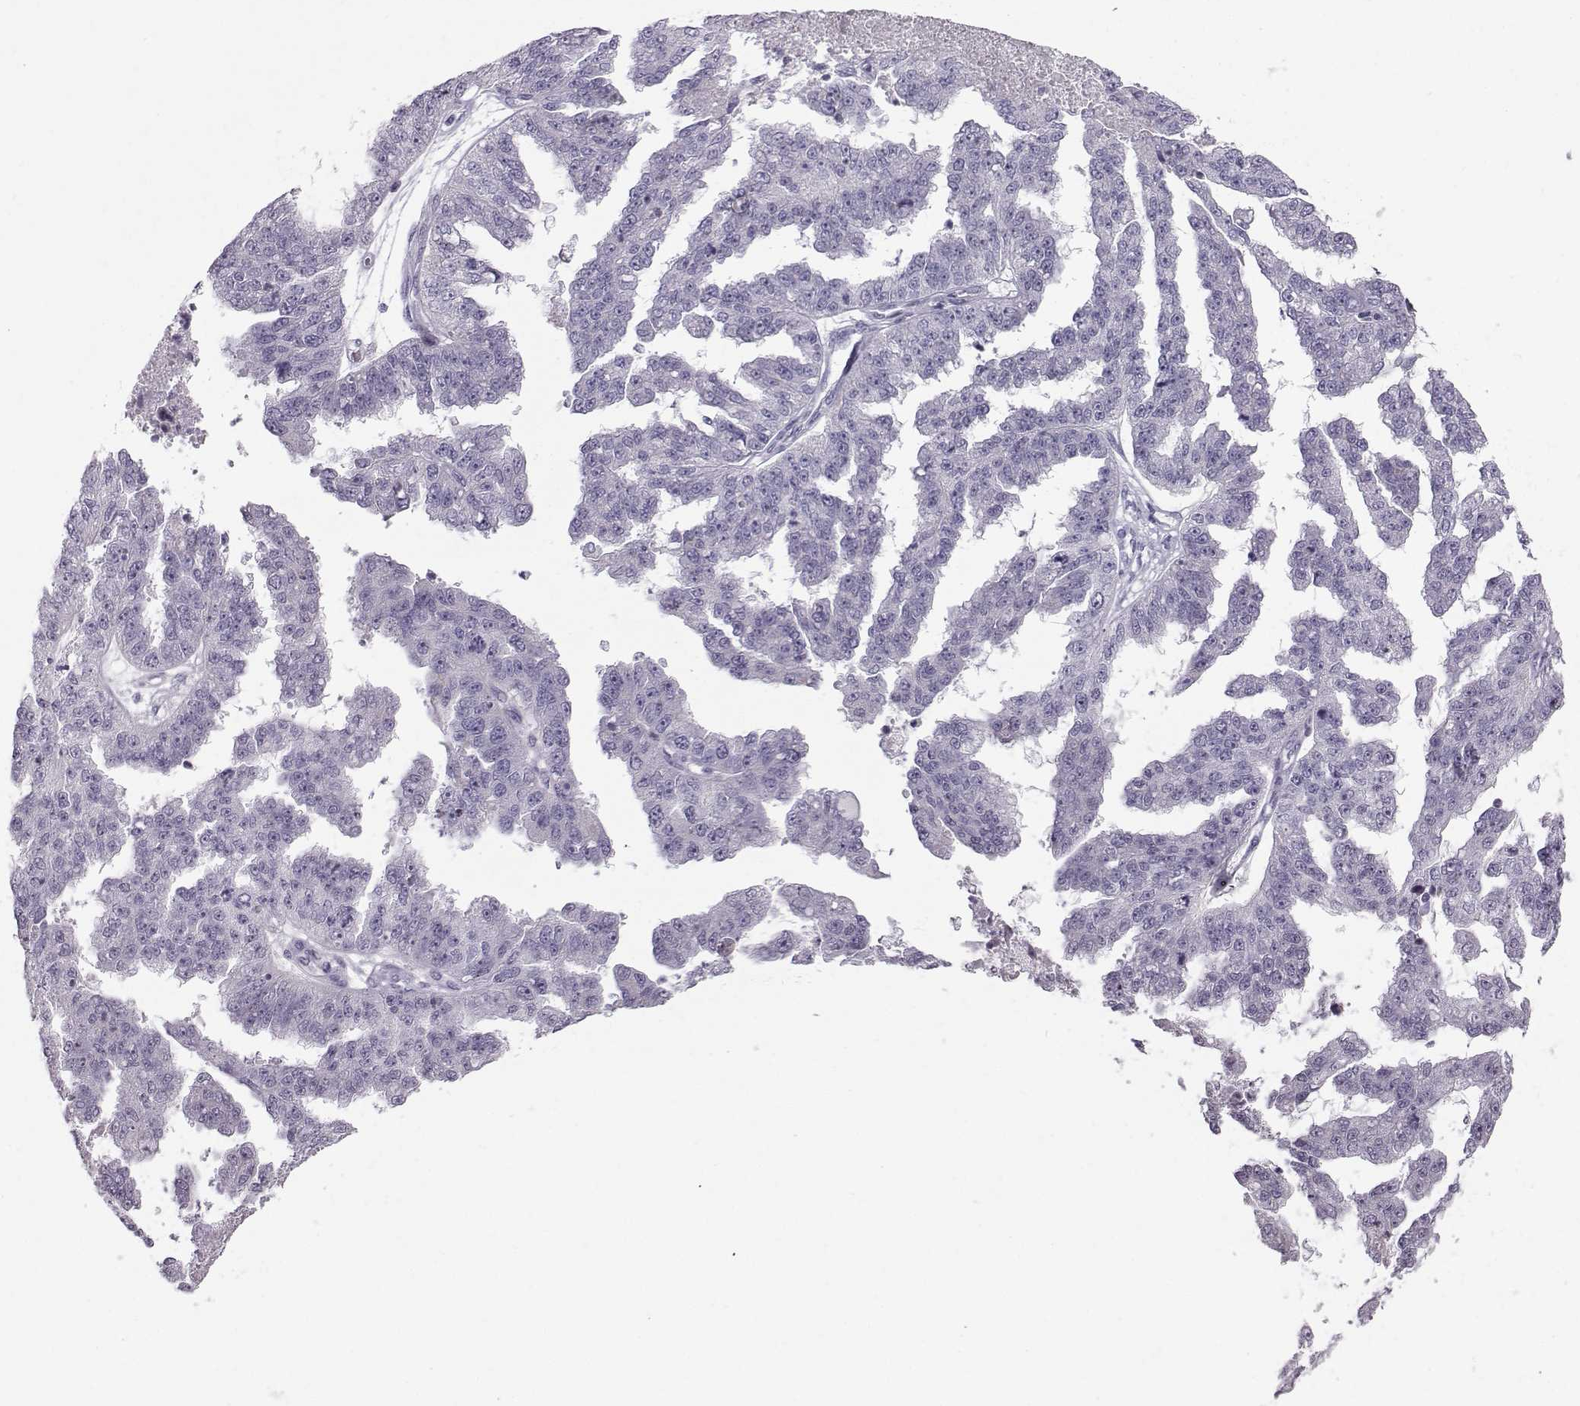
{"staining": {"intensity": "negative", "quantity": "none", "location": "none"}, "tissue": "ovarian cancer", "cell_type": "Tumor cells", "image_type": "cancer", "snomed": [{"axis": "morphology", "description": "Cystadenocarcinoma, serous, NOS"}, {"axis": "topography", "description": "Ovary"}], "caption": "The photomicrograph shows no significant expression in tumor cells of ovarian cancer.", "gene": "DMRT3", "patient": {"sex": "female", "age": 58}}